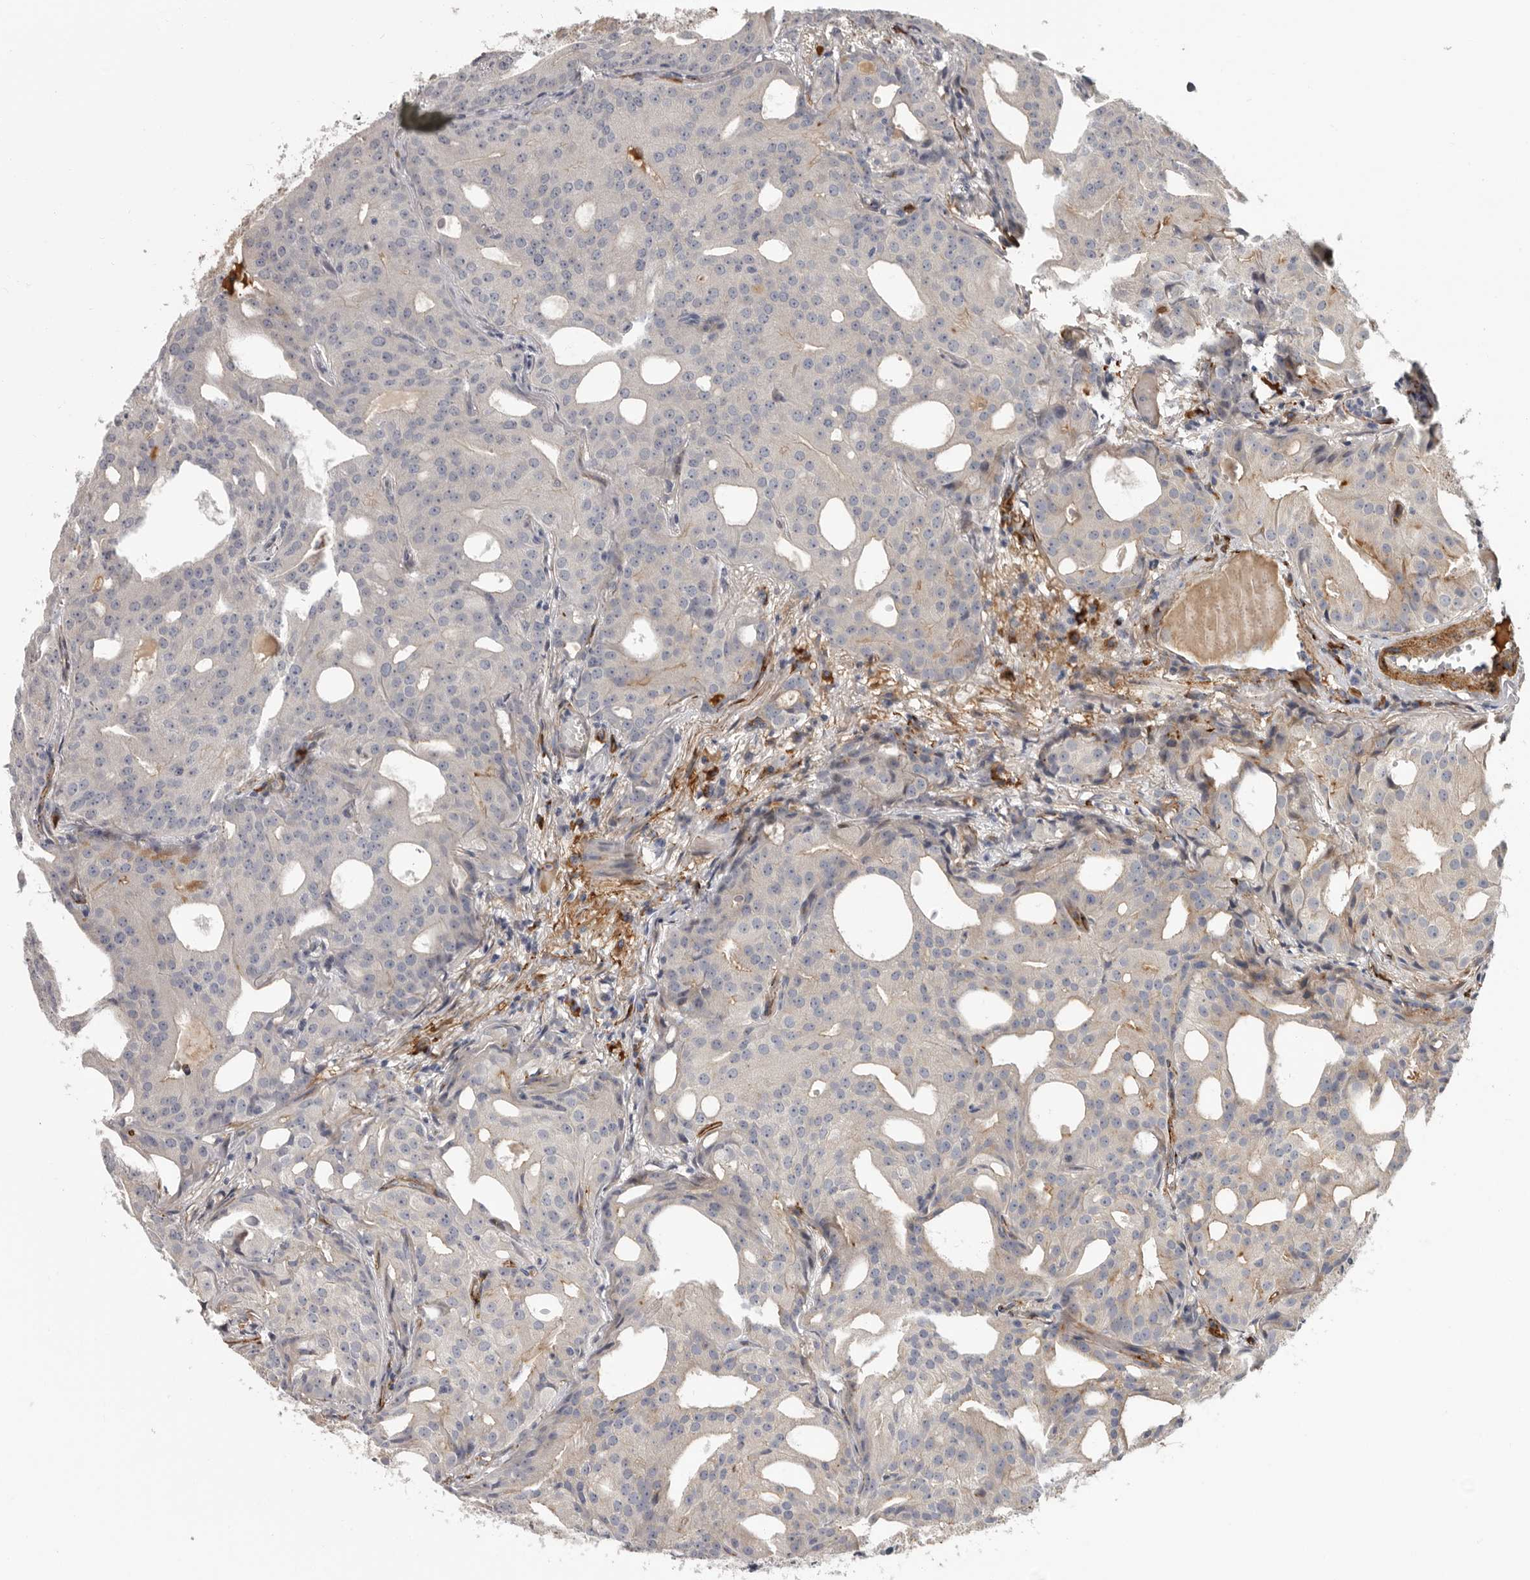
{"staining": {"intensity": "weak", "quantity": "<25%", "location": "cytoplasmic/membranous"}, "tissue": "prostate cancer", "cell_type": "Tumor cells", "image_type": "cancer", "snomed": [{"axis": "morphology", "description": "Adenocarcinoma, Medium grade"}, {"axis": "topography", "description": "Prostate"}], "caption": "This is an immunohistochemistry micrograph of human prostate cancer (adenocarcinoma (medium-grade)). There is no positivity in tumor cells.", "gene": "ATXN3L", "patient": {"sex": "male", "age": 88}}